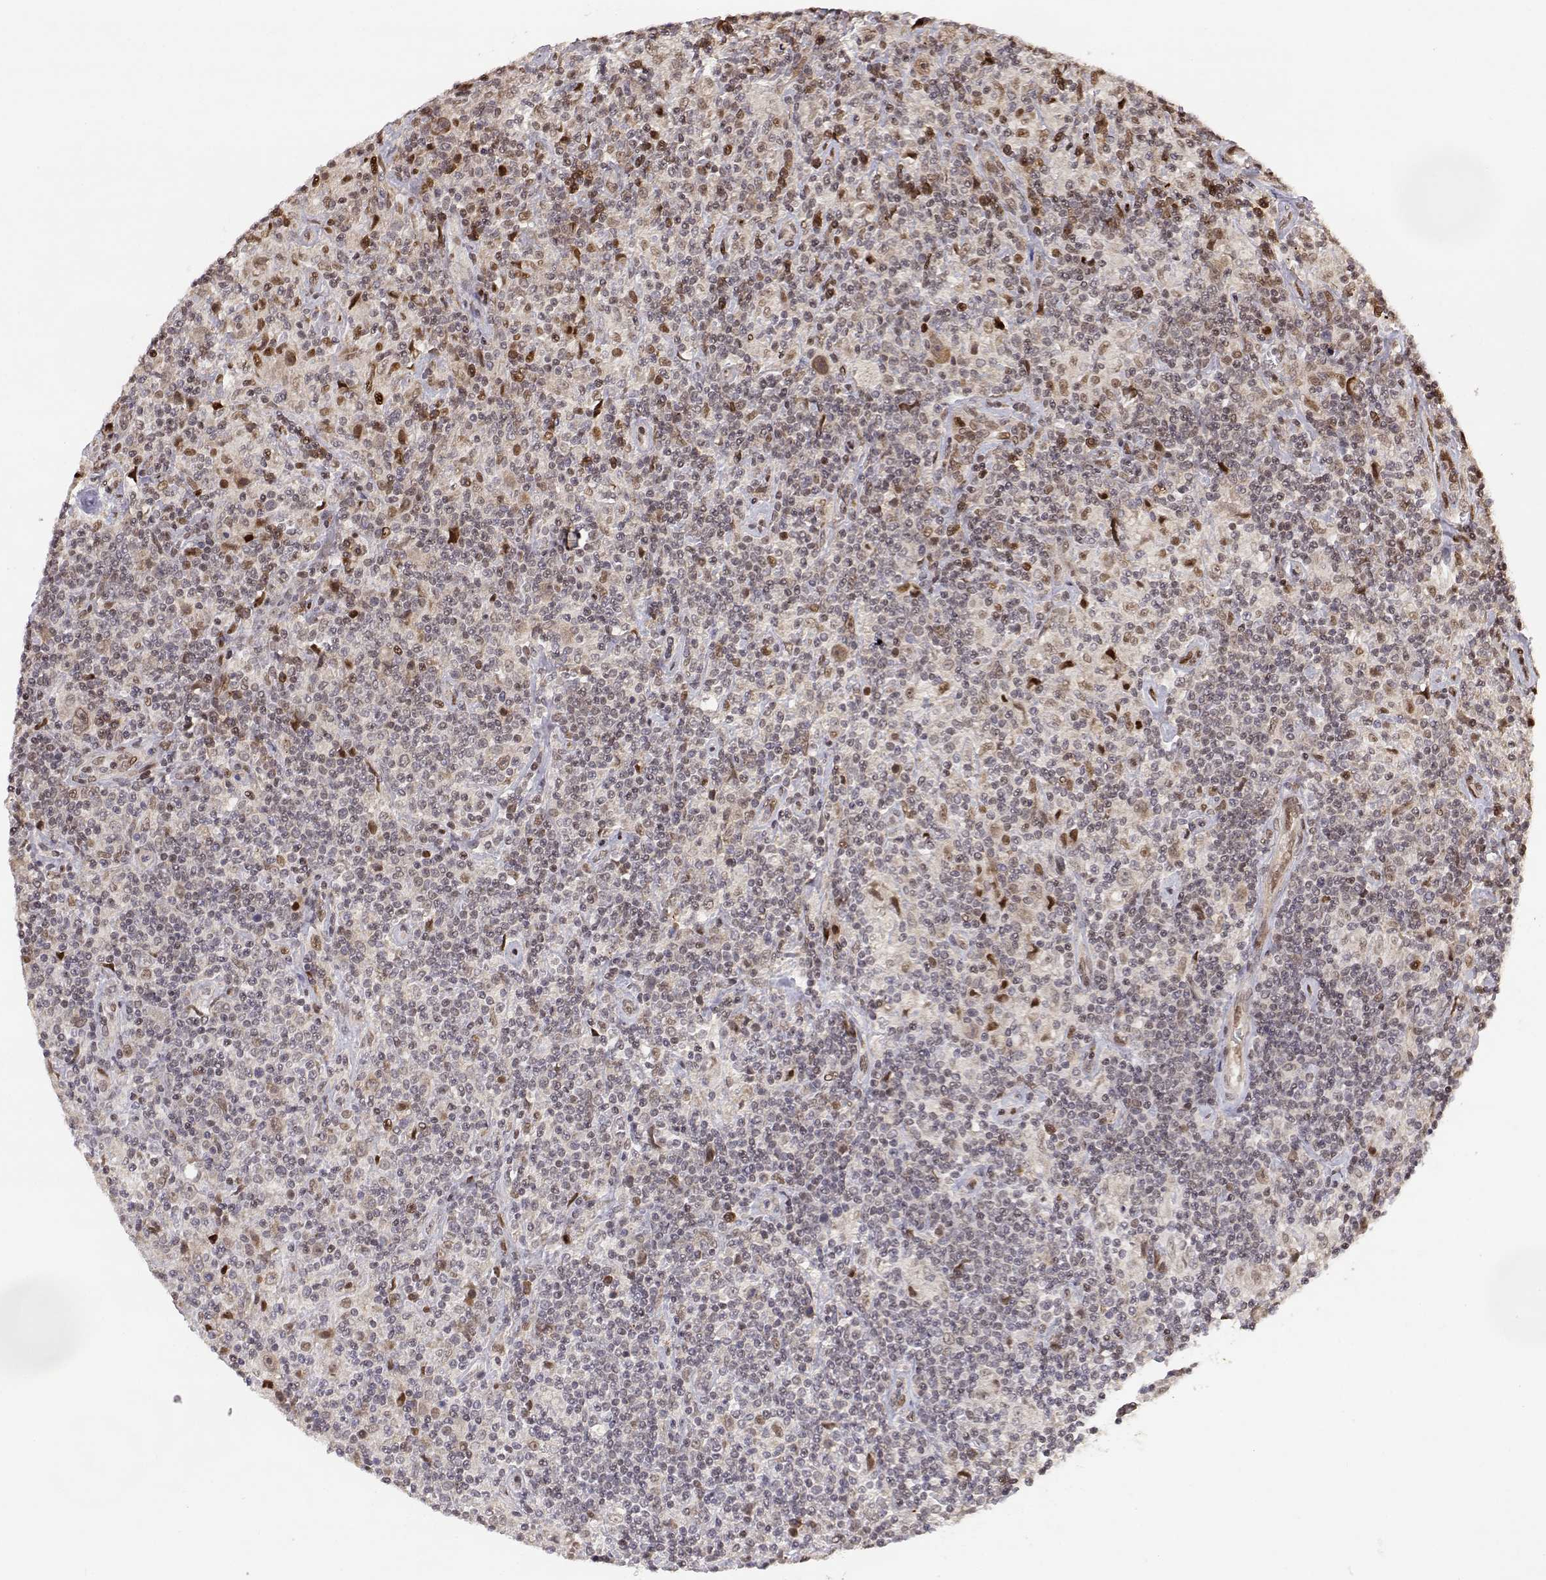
{"staining": {"intensity": "weak", "quantity": ">75%", "location": "nuclear"}, "tissue": "lymphoma", "cell_type": "Tumor cells", "image_type": "cancer", "snomed": [{"axis": "morphology", "description": "Hodgkin's disease, NOS"}, {"axis": "topography", "description": "Lymph node"}], "caption": "Hodgkin's disease tissue exhibits weak nuclear positivity in about >75% of tumor cells, visualized by immunohistochemistry.", "gene": "BRCA1", "patient": {"sex": "male", "age": 70}}